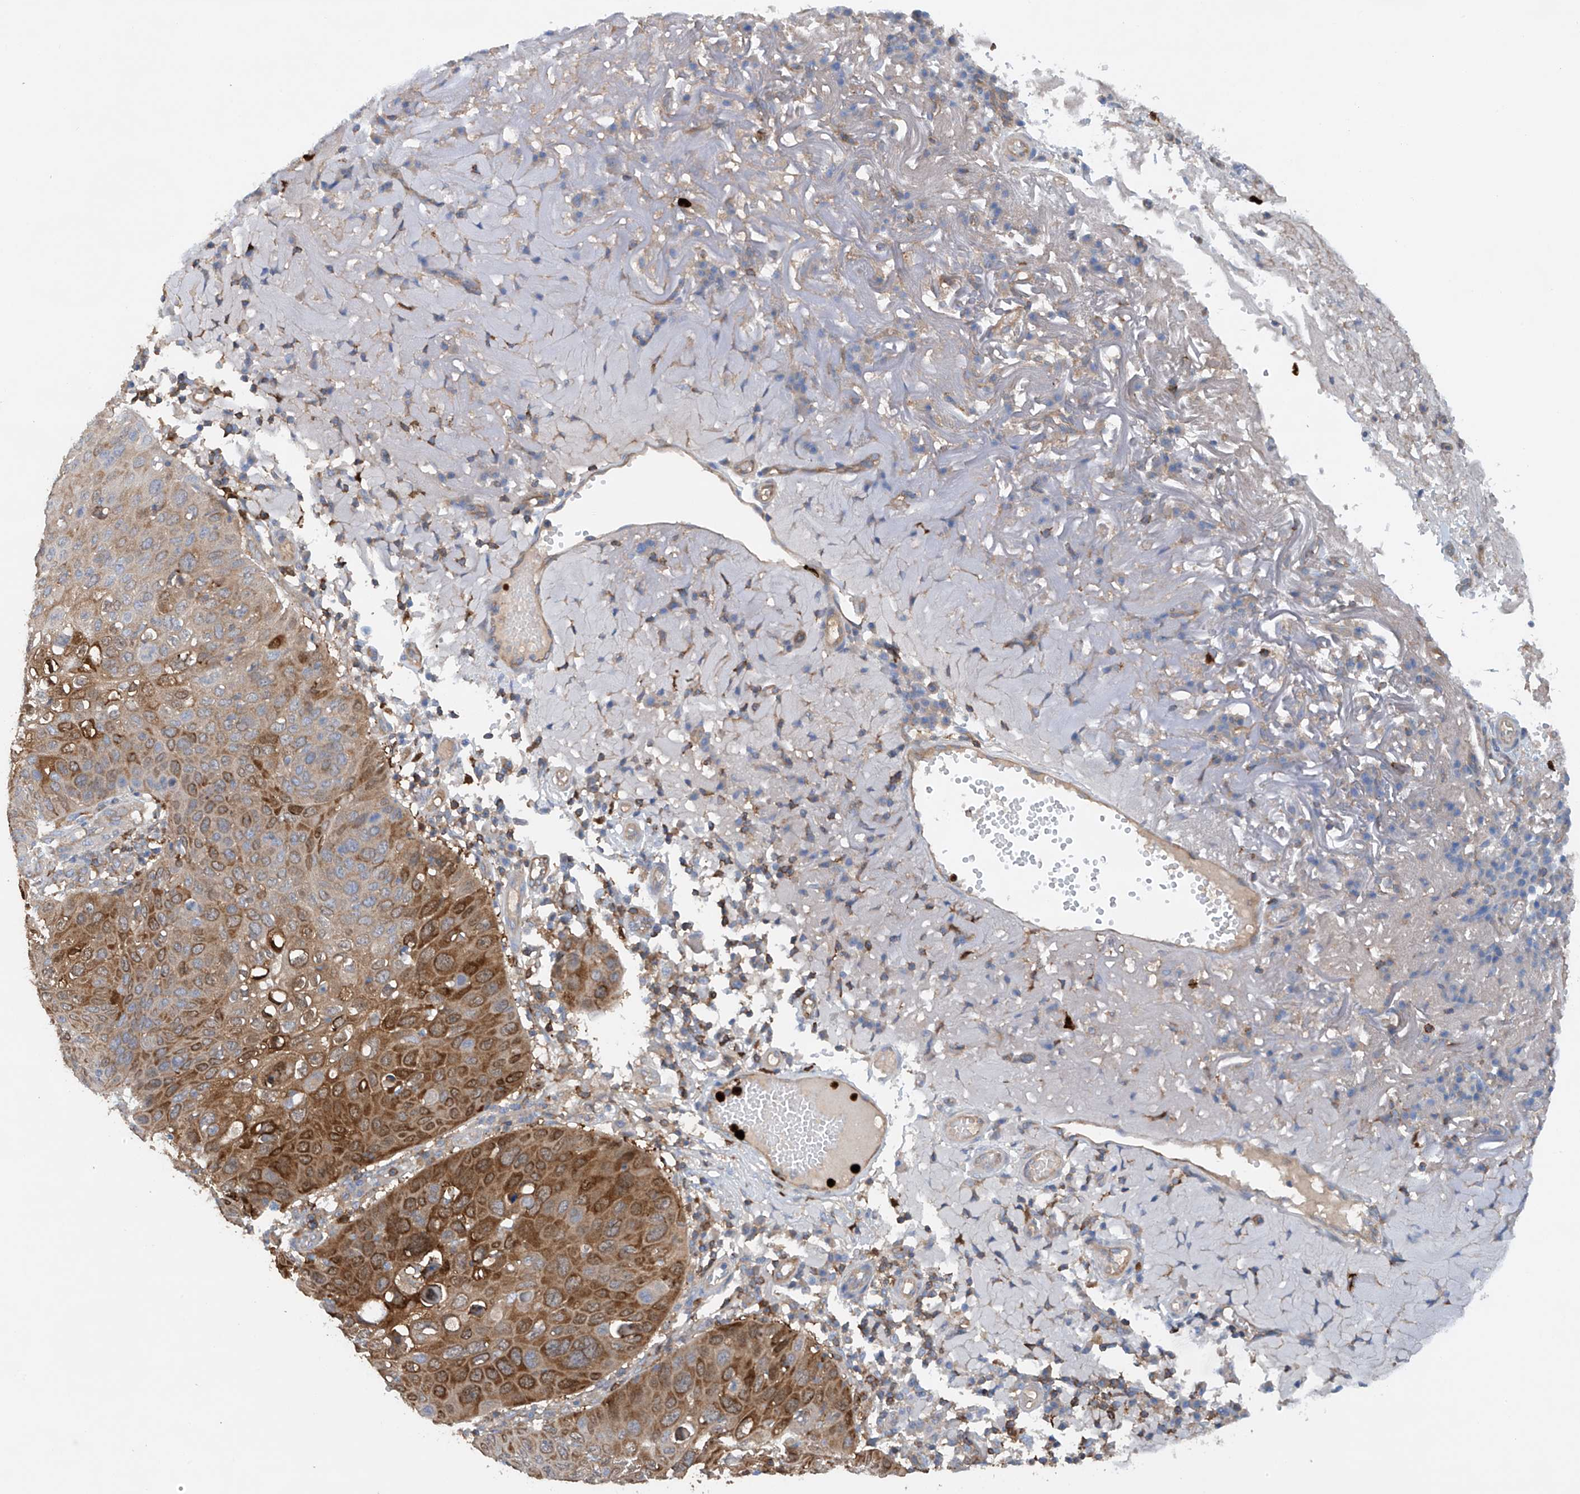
{"staining": {"intensity": "moderate", "quantity": ">75%", "location": "cytoplasmic/membranous"}, "tissue": "skin cancer", "cell_type": "Tumor cells", "image_type": "cancer", "snomed": [{"axis": "morphology", "description": "Squamous cell carcinoma, NOS"}, {"axis": "topography", "description": "Skin"}], "caption": "Protein expression analysis of skin cancer demonstrates moderate cytoplasmic/membranous positivity in approximately >75% of tumor cells.", "gene": "PHACTR2", "patient": {"sex": "female", "age": 90}}